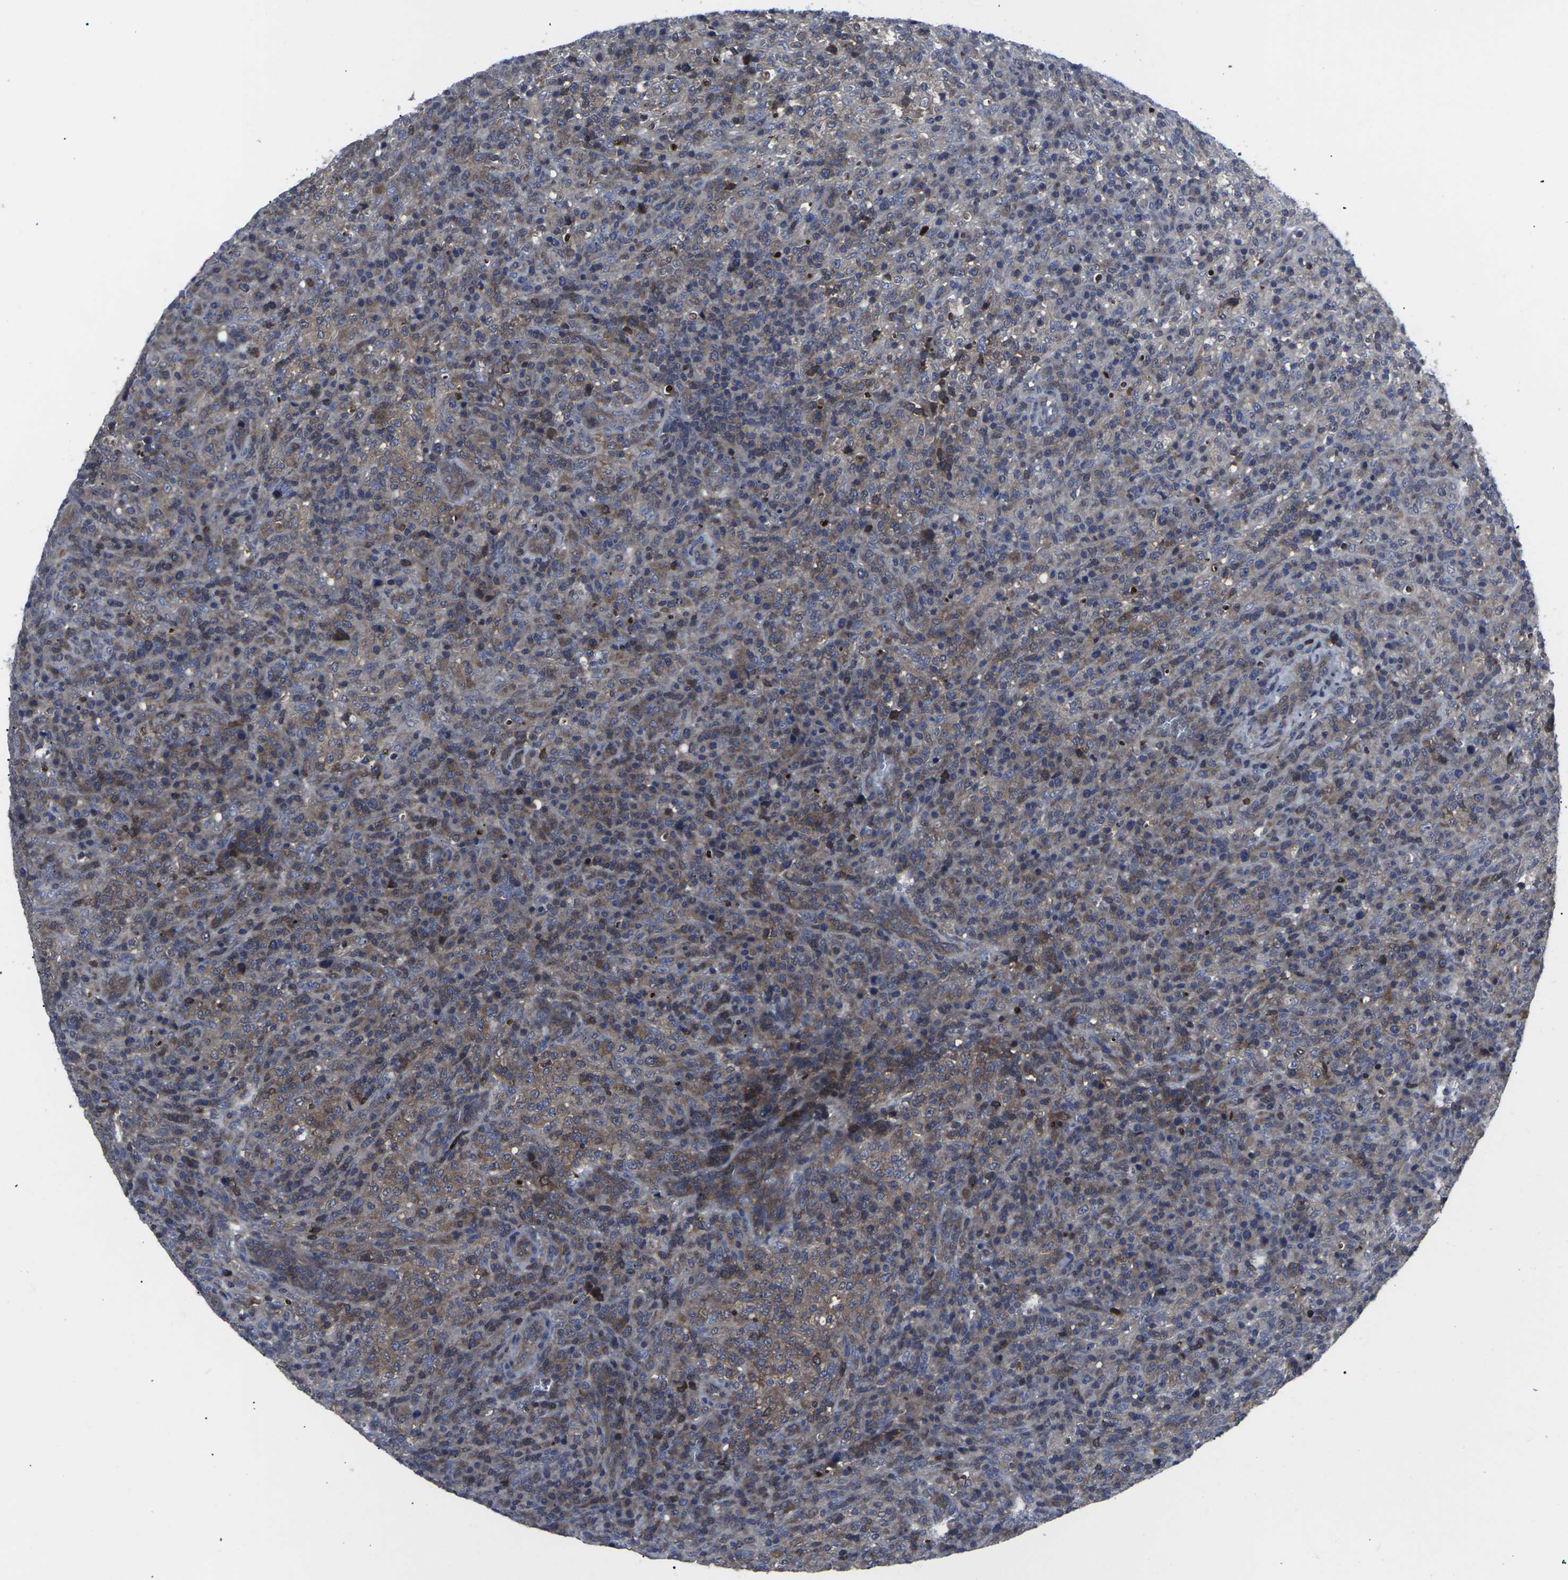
{"staining": {"intensity": "moderate", "quantity": ">75%", "location": "cytoplasmic/membranous"}, "tissue": "lymphoma", "cell_type": "Tumor cells", "image_type": "cancer", "snomed": [{"axis": "morphology", "description": "Malignant lymphoma, non-Hodgkin's type, High grade"}, {"axis": "topography", "description": "Lymph node"}], "caption": "High-power microscopy captured an IHC histopathology image of malignant lymphoma, non-Hodgkin's type (high-grade), revealing moderate cytoplasmic/membranous positivity in approximately >75% of tumor cells.", "gene": "HPRT1", "patient": {"sex": "female", "age": 76}}